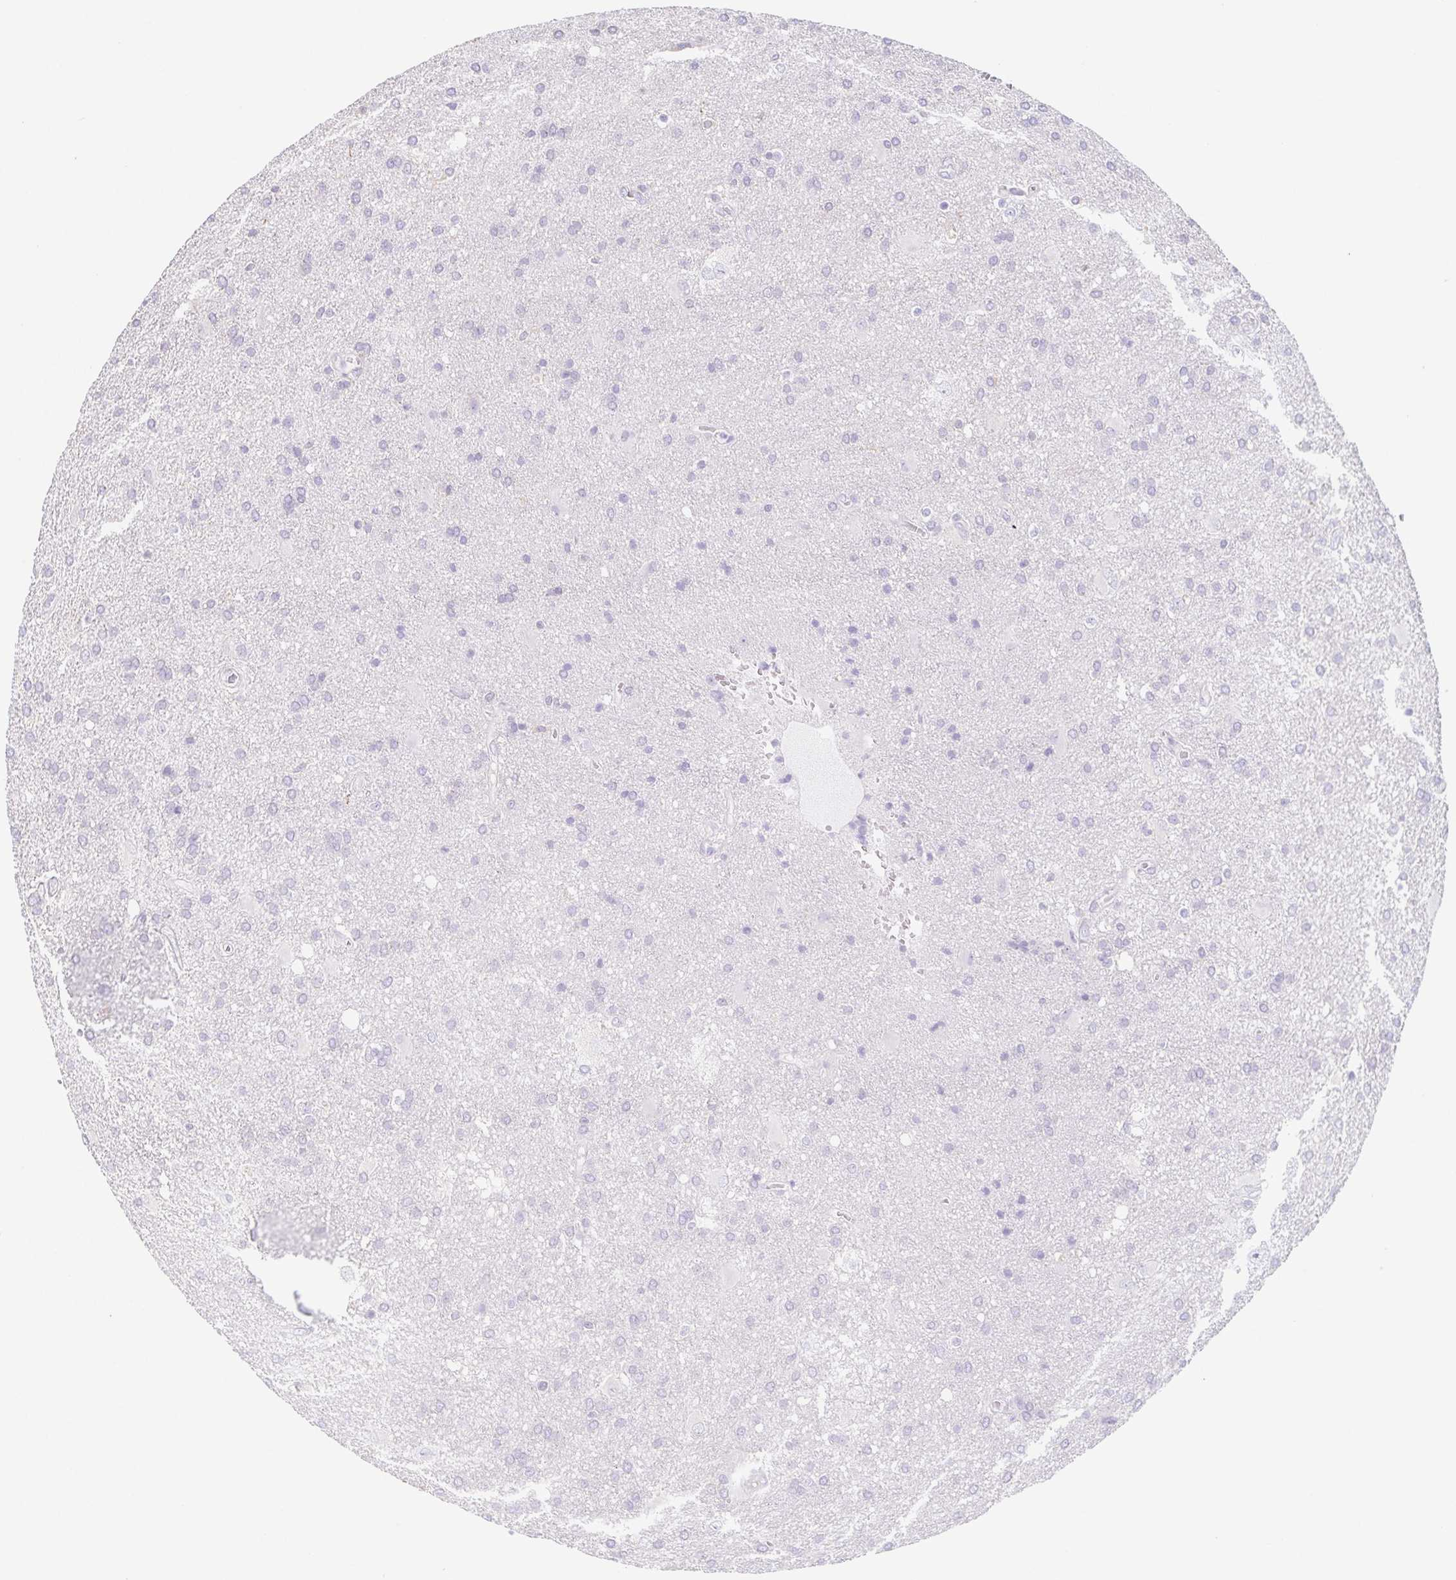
{"staining": {"intensity": "negative", "quantity": "none", "location": "none"}, "tissue": "glioma", "cell_type": "Tumor cells", "image_type": "cancer", "snomed": [{"axis": "morphology", "description": "Glioma, malignant, Low grade"}, {"axis": "topography", "description": "Brain"}], "caption": "Tumor cells show no significant staining in malignant glioma (low-grade).", "gene": "HDGFL1", "patient": {"sex": "male", "age": 66}}